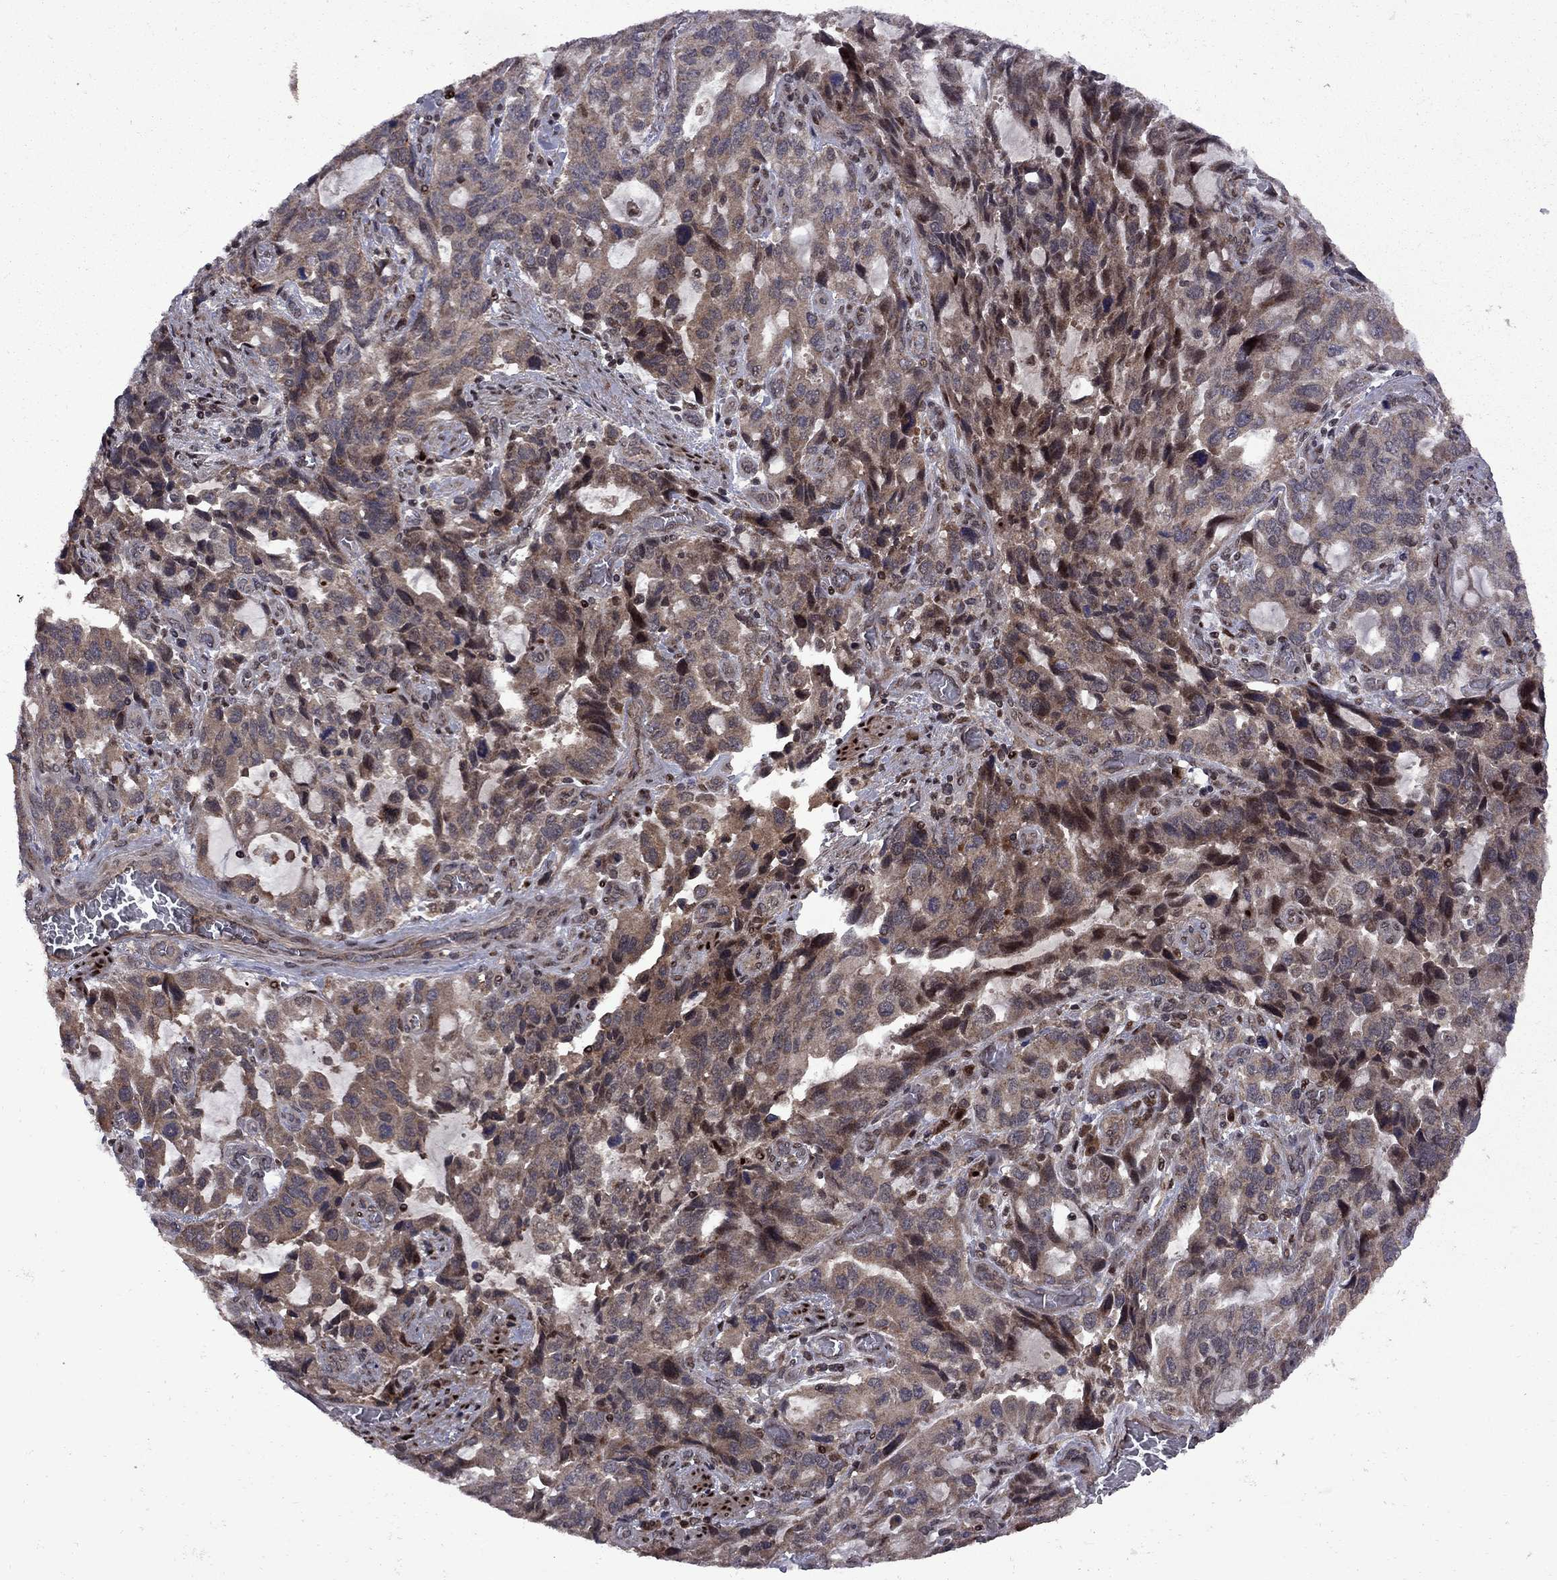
{"staining": {"intensity": "moderate", "quantity": ">75%", "location": "cytoplasmic/membranous"}, "tissue": "stomach cancer", "cell_type": "Tumor cells", "image_type": "cancer", "snomed": [{"axis": "morphology", "description": "Adenocarcinoma, NOS"}, {"axis": "topography", "description": "Stomach, upper"}], "caption": "Tumor cells exhibit medium levels of moderate cytoplasmic/membranous staining in approximately >75% of cells in adenocarcinoma (stomach).", "gene": "IPP", "patient": {"sex": "male", "age": 85}}